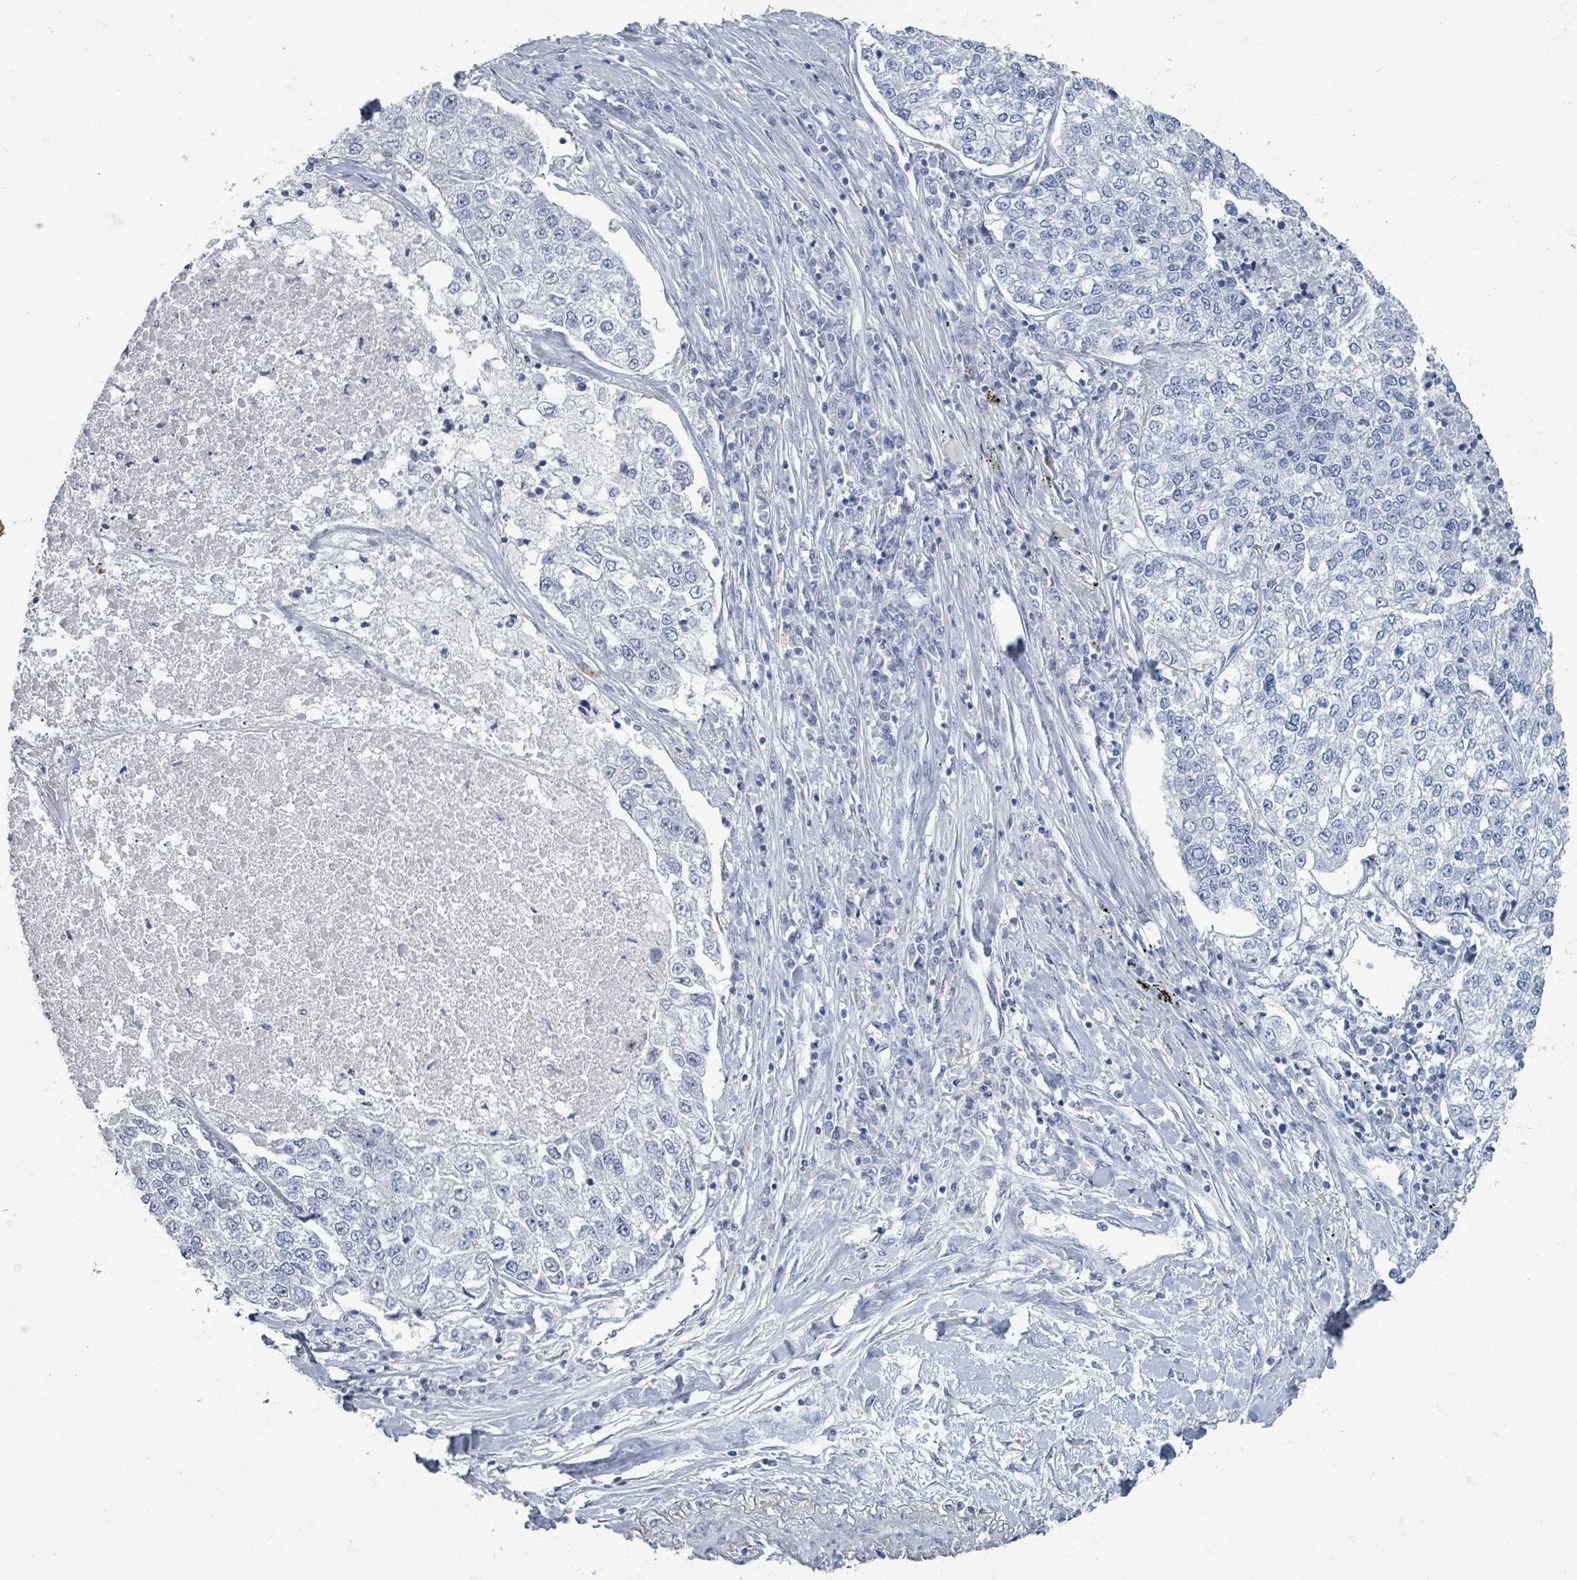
{"staining": {"intensity": "negative", "quantity": "none", "location": "none"}, "tissue": "lung cancer", "cell_type": "Tumor cells", "image_type": "cancer", "snomed": [{"axis": "morphology", "description": "Adenocarcinoma, NOS"}, {"axis": "topography", "description": "Lung"}], "caption": "This is a image of immunohistochemistry (IHC) staining of adenocarcinoma (lung), which shows no expression in tumor cells.", "gene": "TAS2R1", "patient": {"sex": "male", "age": 49}}